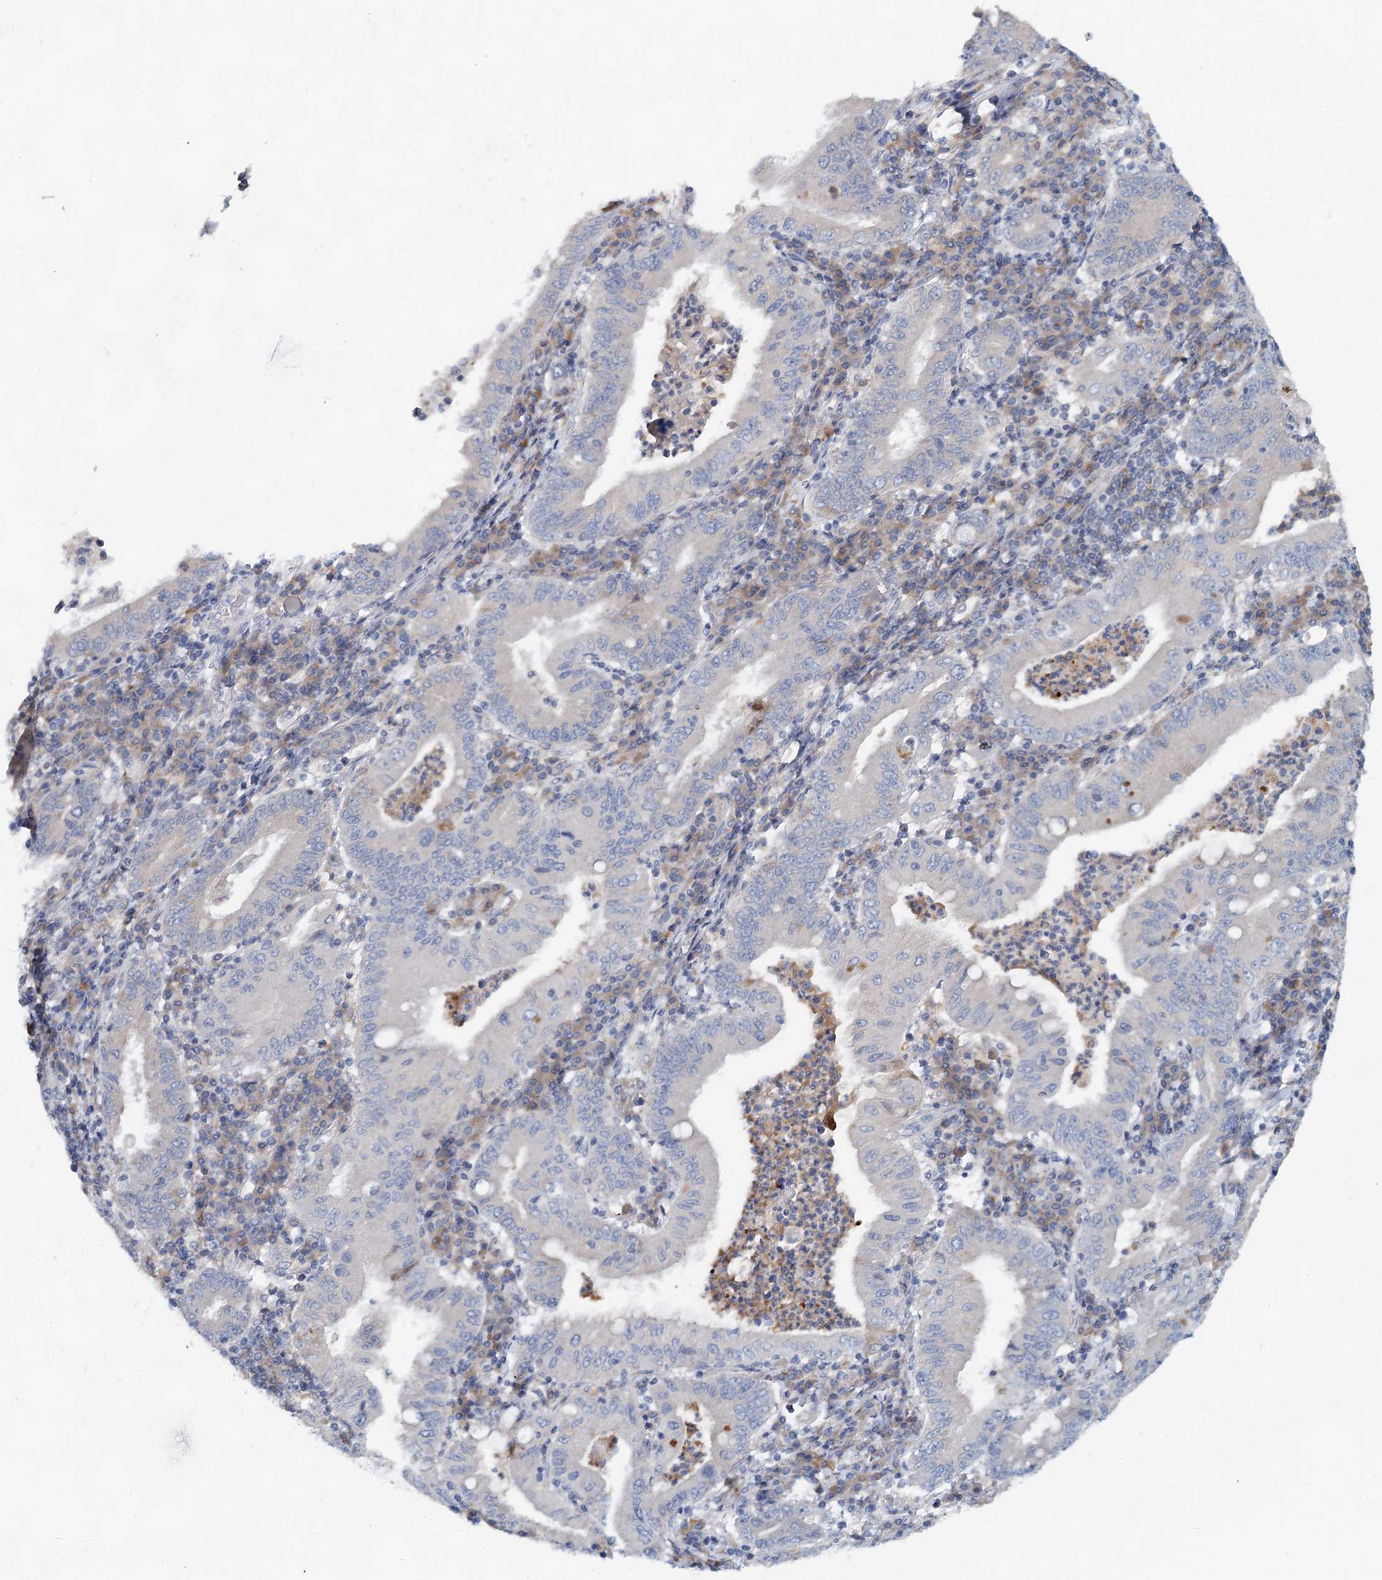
{"staining": {"intensity": "moderate", "quantity": "<25%", "location": "cytoplasmic/membranous"}, "tissue": "stomach cancer", "cell_type": "Tumor cells", "image_type": "cancer", "snomed": [{"axis": "morphology", "description": "Normal tissue, NOS"}, {"axis": "morphology", "description": "Adenocarcinoma, NOS"}, {"axis": "topography", "description": "Esophagus"}, {"axis": "topography", "description": "Stomach, upper"}, {"axis": "topography", "description": "Peripheral nerve tissue"}], "caption": "Immunohistochemistry (IHC) of human stomach cancer (adenocarcinoma) exhibits low levels of moderate cytoplasmic/membranous positivity in approximately <25% of tumor cells.", "gene": "BLTP1", "patient": {"sex": "male", "age": 62}}